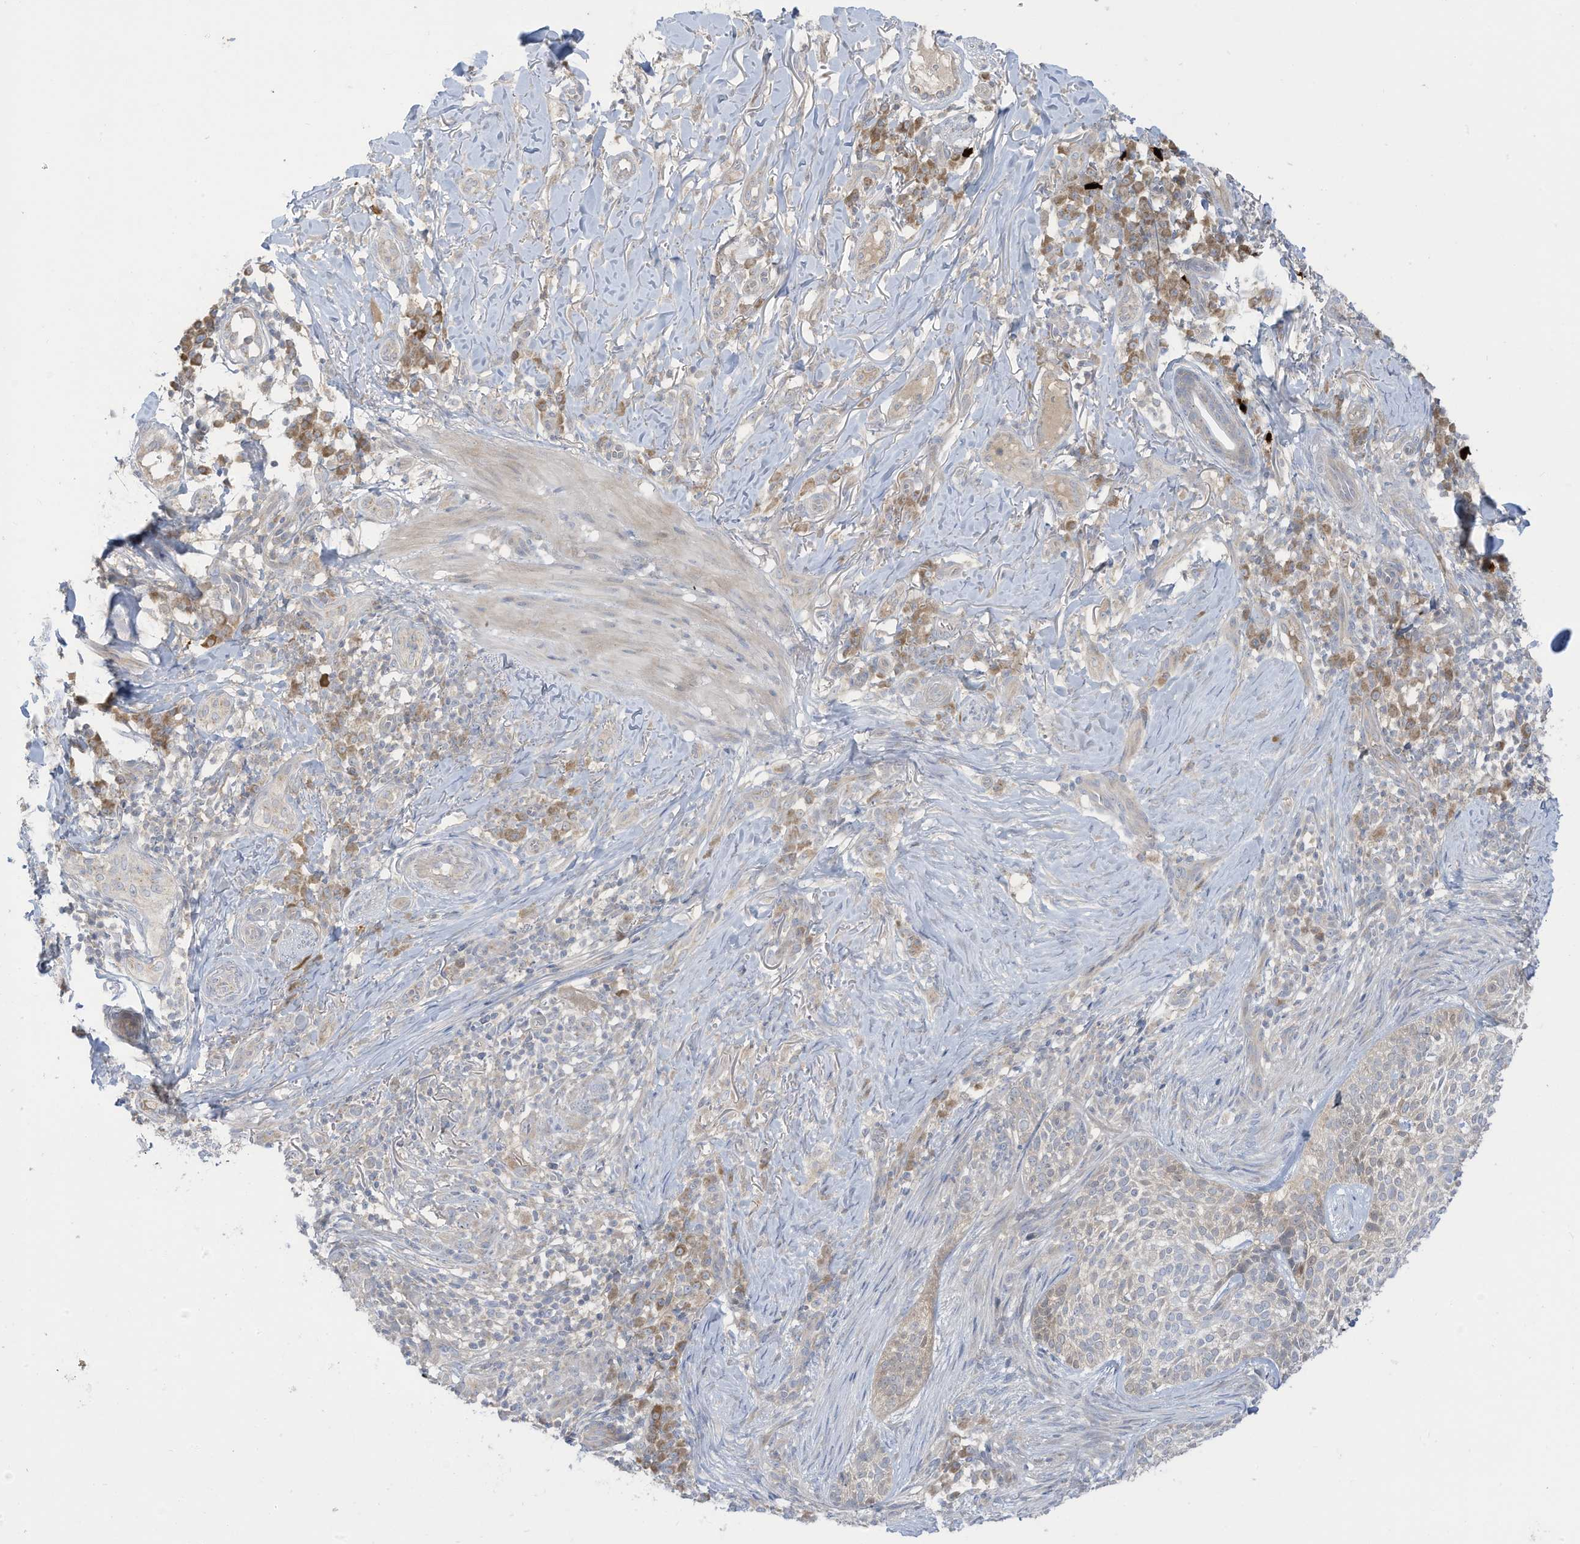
{"staining": {"intensity": "negative", "quantity": "none", "location": "none"}, "tissue": "skin cancer", "cell_type": "Tumor cells", "image_type": "cancer", "snomed": [{"axis": "morphology", "description": "Basal cell carcinoma"}, {"axis": "topography", "description": "Skin"}], "caption": "Immunohistochemistry (IHC) of skin cancer (basal cell carcinoma) shows no positivity in tumor cells. The staining was performed using DAB (3,3'-diaminobenzidine) to visualize the protein expression in brown, while the nuclei were stained in blue with hematoxylin (Magnification: 20x).", "gene": "LRRN2", "patient": {"sex": "female", "age": 64}}